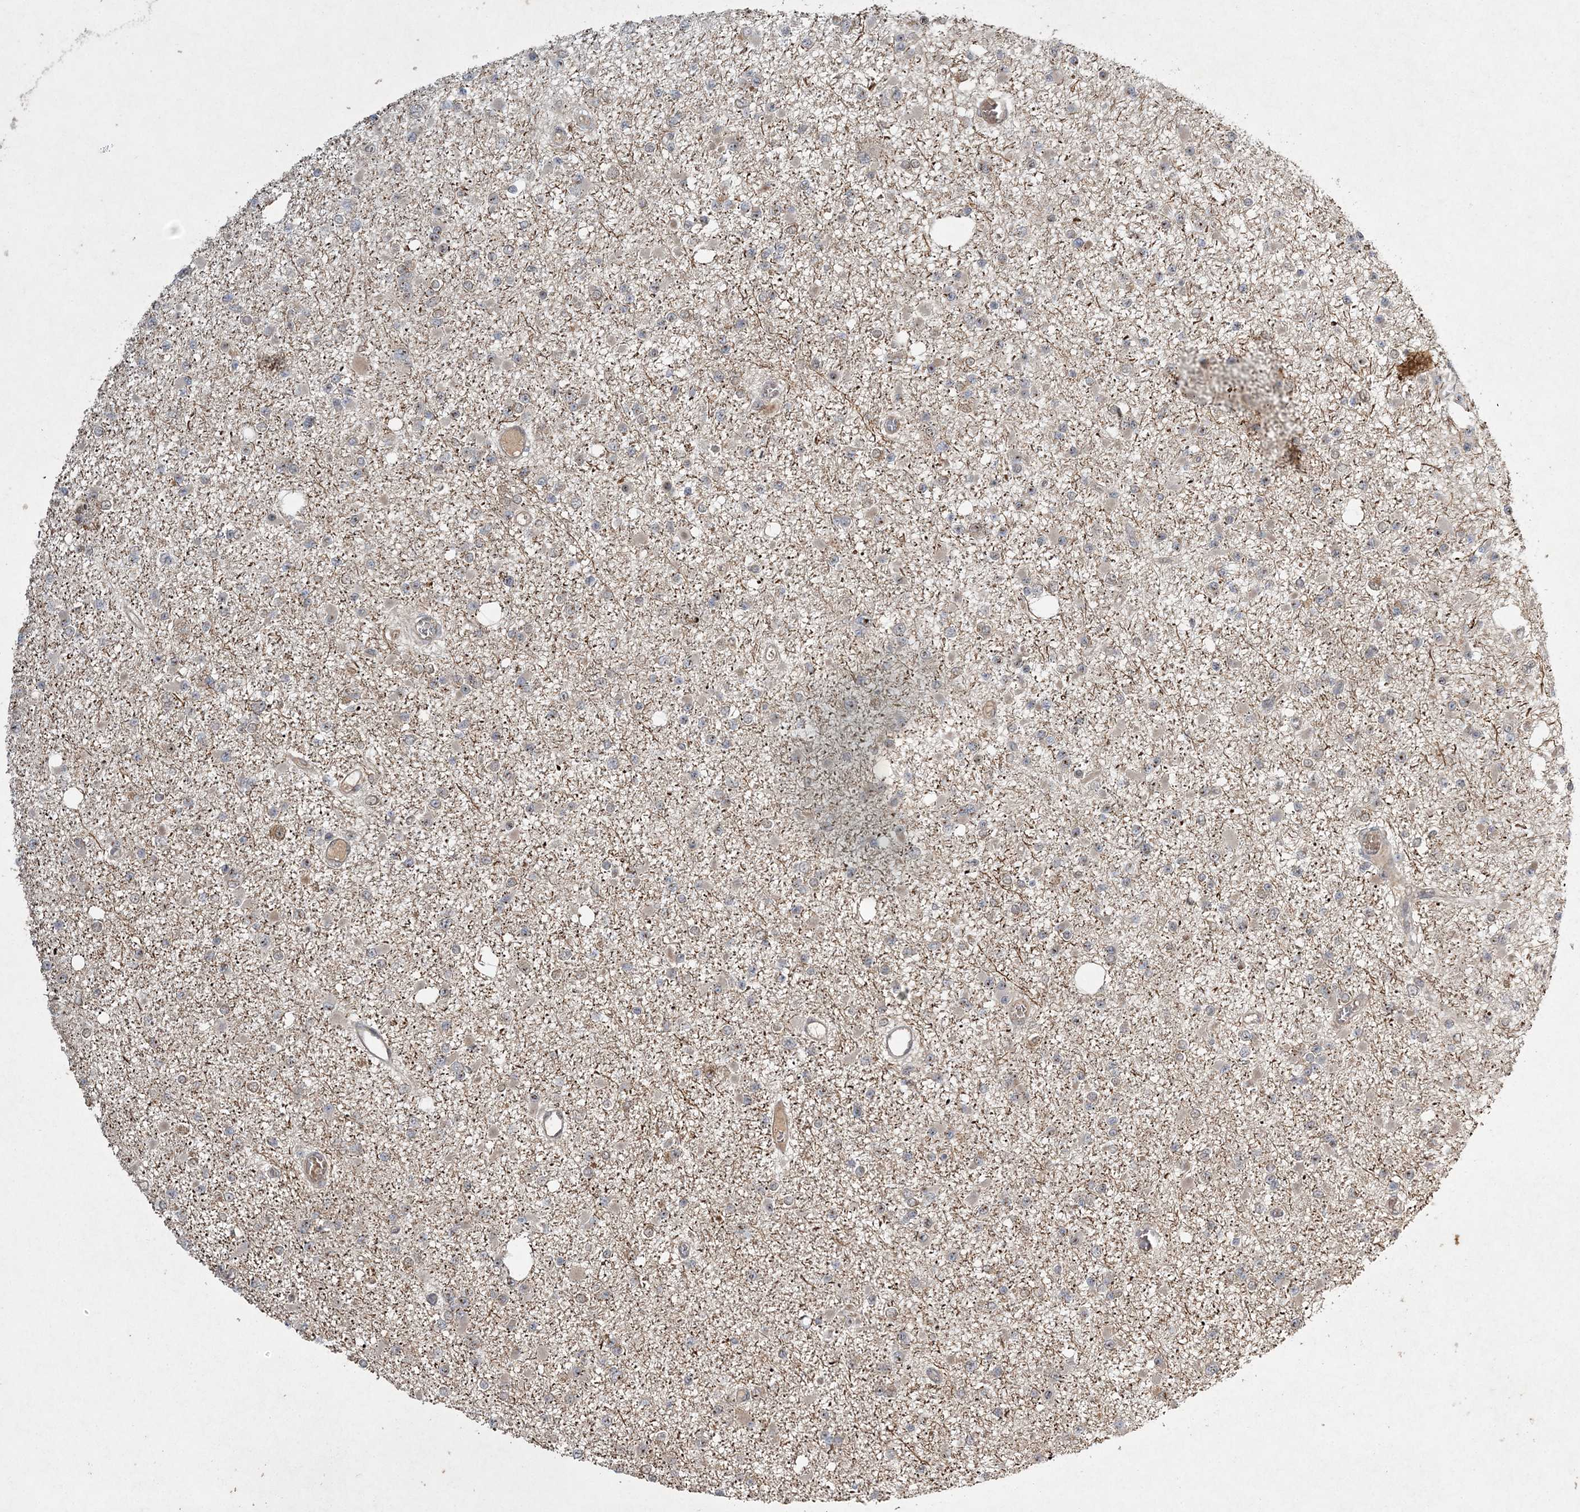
{"staining": {"intensity": "negative", "quantity": "none", "location": "none"}, "tissue": "glioma", "cell_type": "Tumor cells", "image_type": "cancer", "snomed": [{"axis": "morphology", "description": "Glioma, malignant, Low grade"}, {"axis": "topography", "description": "Brain"}], "caption": "Immunohistochemical staining of human glioma exhibits no significant positivity in tumor cells.", "gene": "UBTD2", "patient": {"sex": "female", "age": 22}}